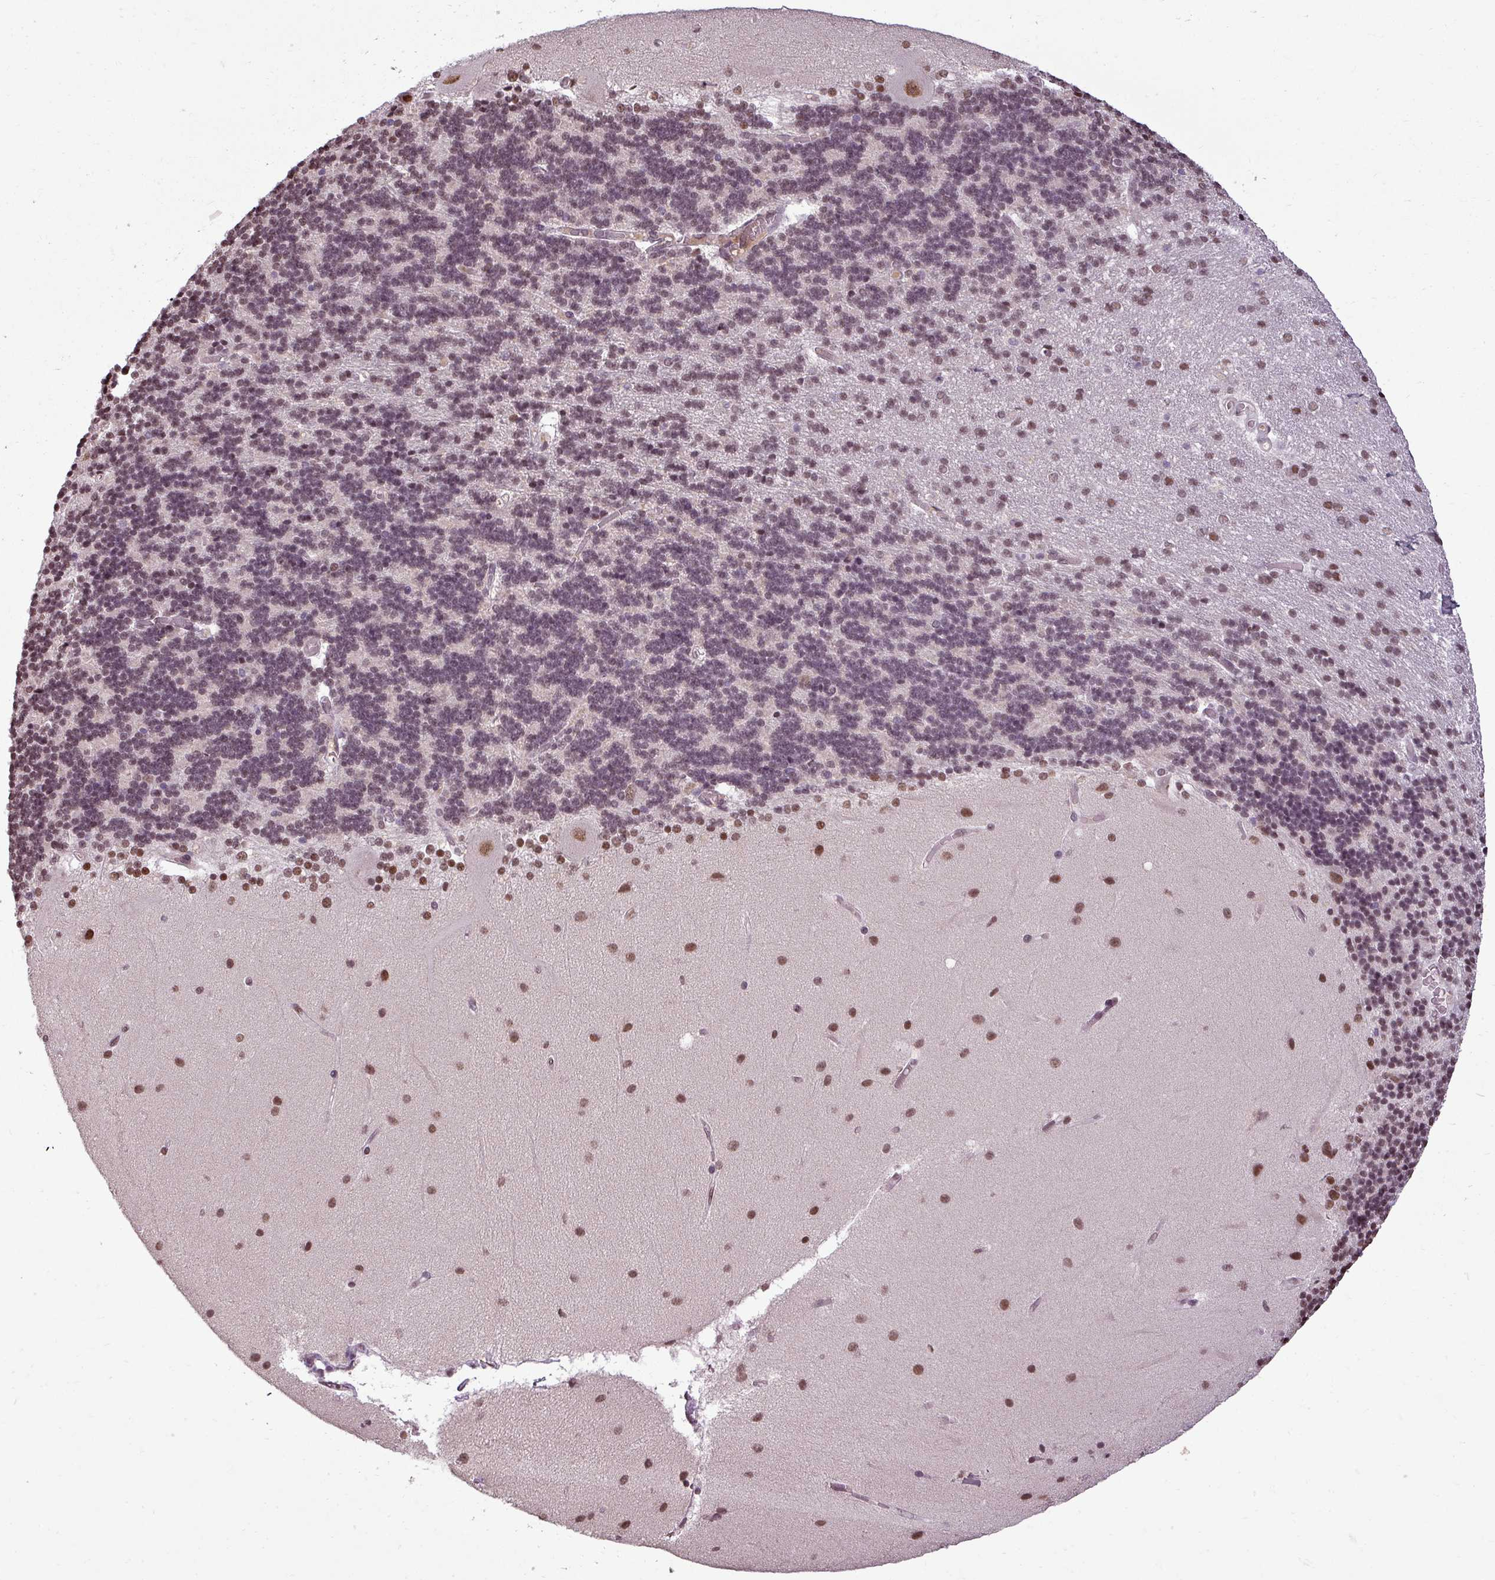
{"staining": {"intensity": "moderate", "quantity": "25%-75%", "location": "nuclear"}, "tissue": "cerebellum", "cell_type": "Cells in granular layer", "image_type": "normal", "snomed": [{"axis": "morphology", "description": "Normal tissue, NOS"}, {"axis": "topography", "description": "Cerebellum"}], "caption": "Immunohistochemistry (IHC) staining of normal cerebellum, which reveals medium levels of moderate nuclear positivity in approximately 25%-75% of cells in granular layer indicating moderate nuclear protein expression. The staining was performed using DAB (3,3'-diaminobenzidine) (brown) for protein detection and nuclei were counterstained in hematoxylin (blue).", "gene": "BCAS3", "patient": {"sex": "female", "age": 54}}